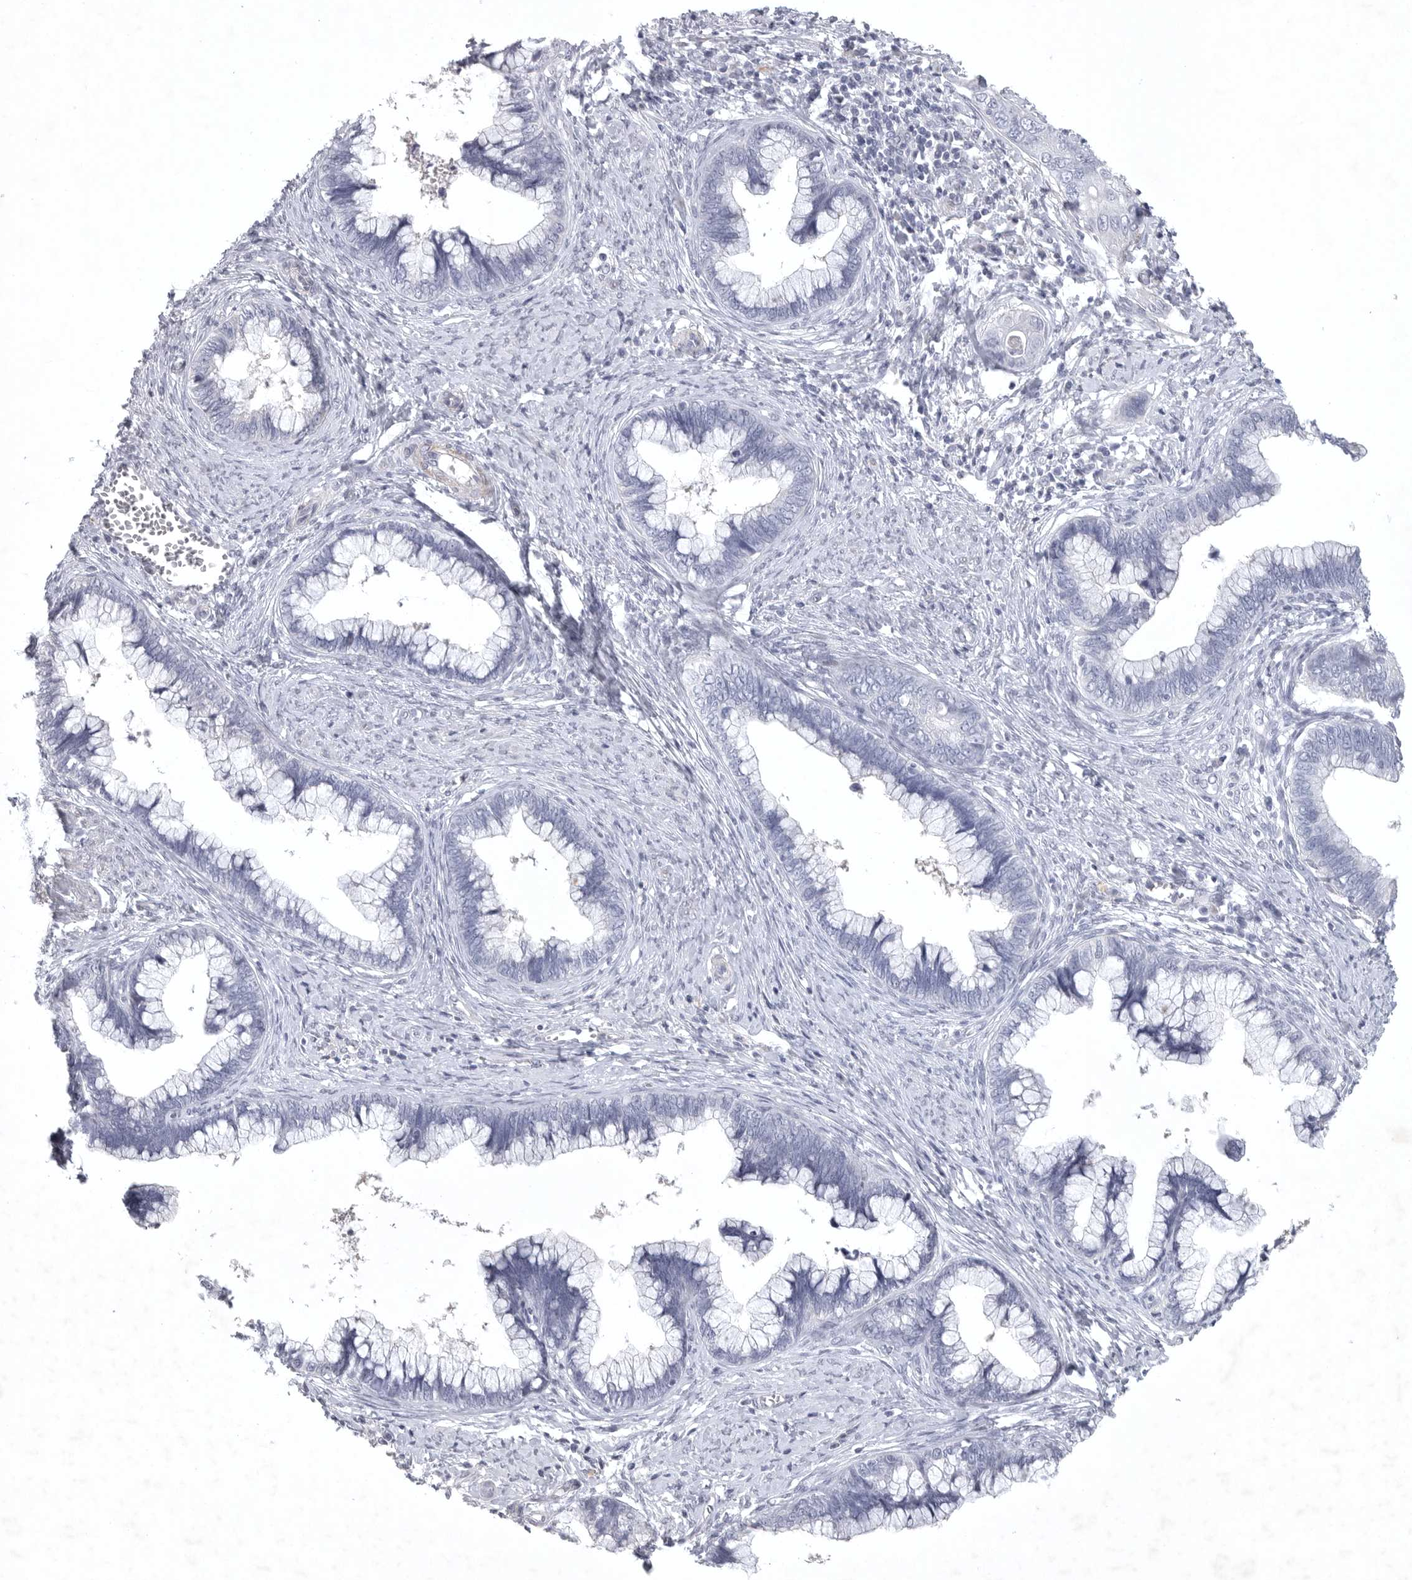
{"staining": {"intensity": "negative", "quantity": "none", "location": "none"}, "tissue": "cervical cancer", "cell_type": "Tumor cells", "image_type": "cancer", "snomed": [{"axis": "morphology", "description": "Adenocarcinoma, NOS"}, {"axis": "topography", "description": "Cervix"}], "caption": "A histopathology image of cervical cancer stained for a protein demonstrates no brown staining in tumor cells.", "gene": "TNR", "patient": {"sex": "female", "age": 44}}